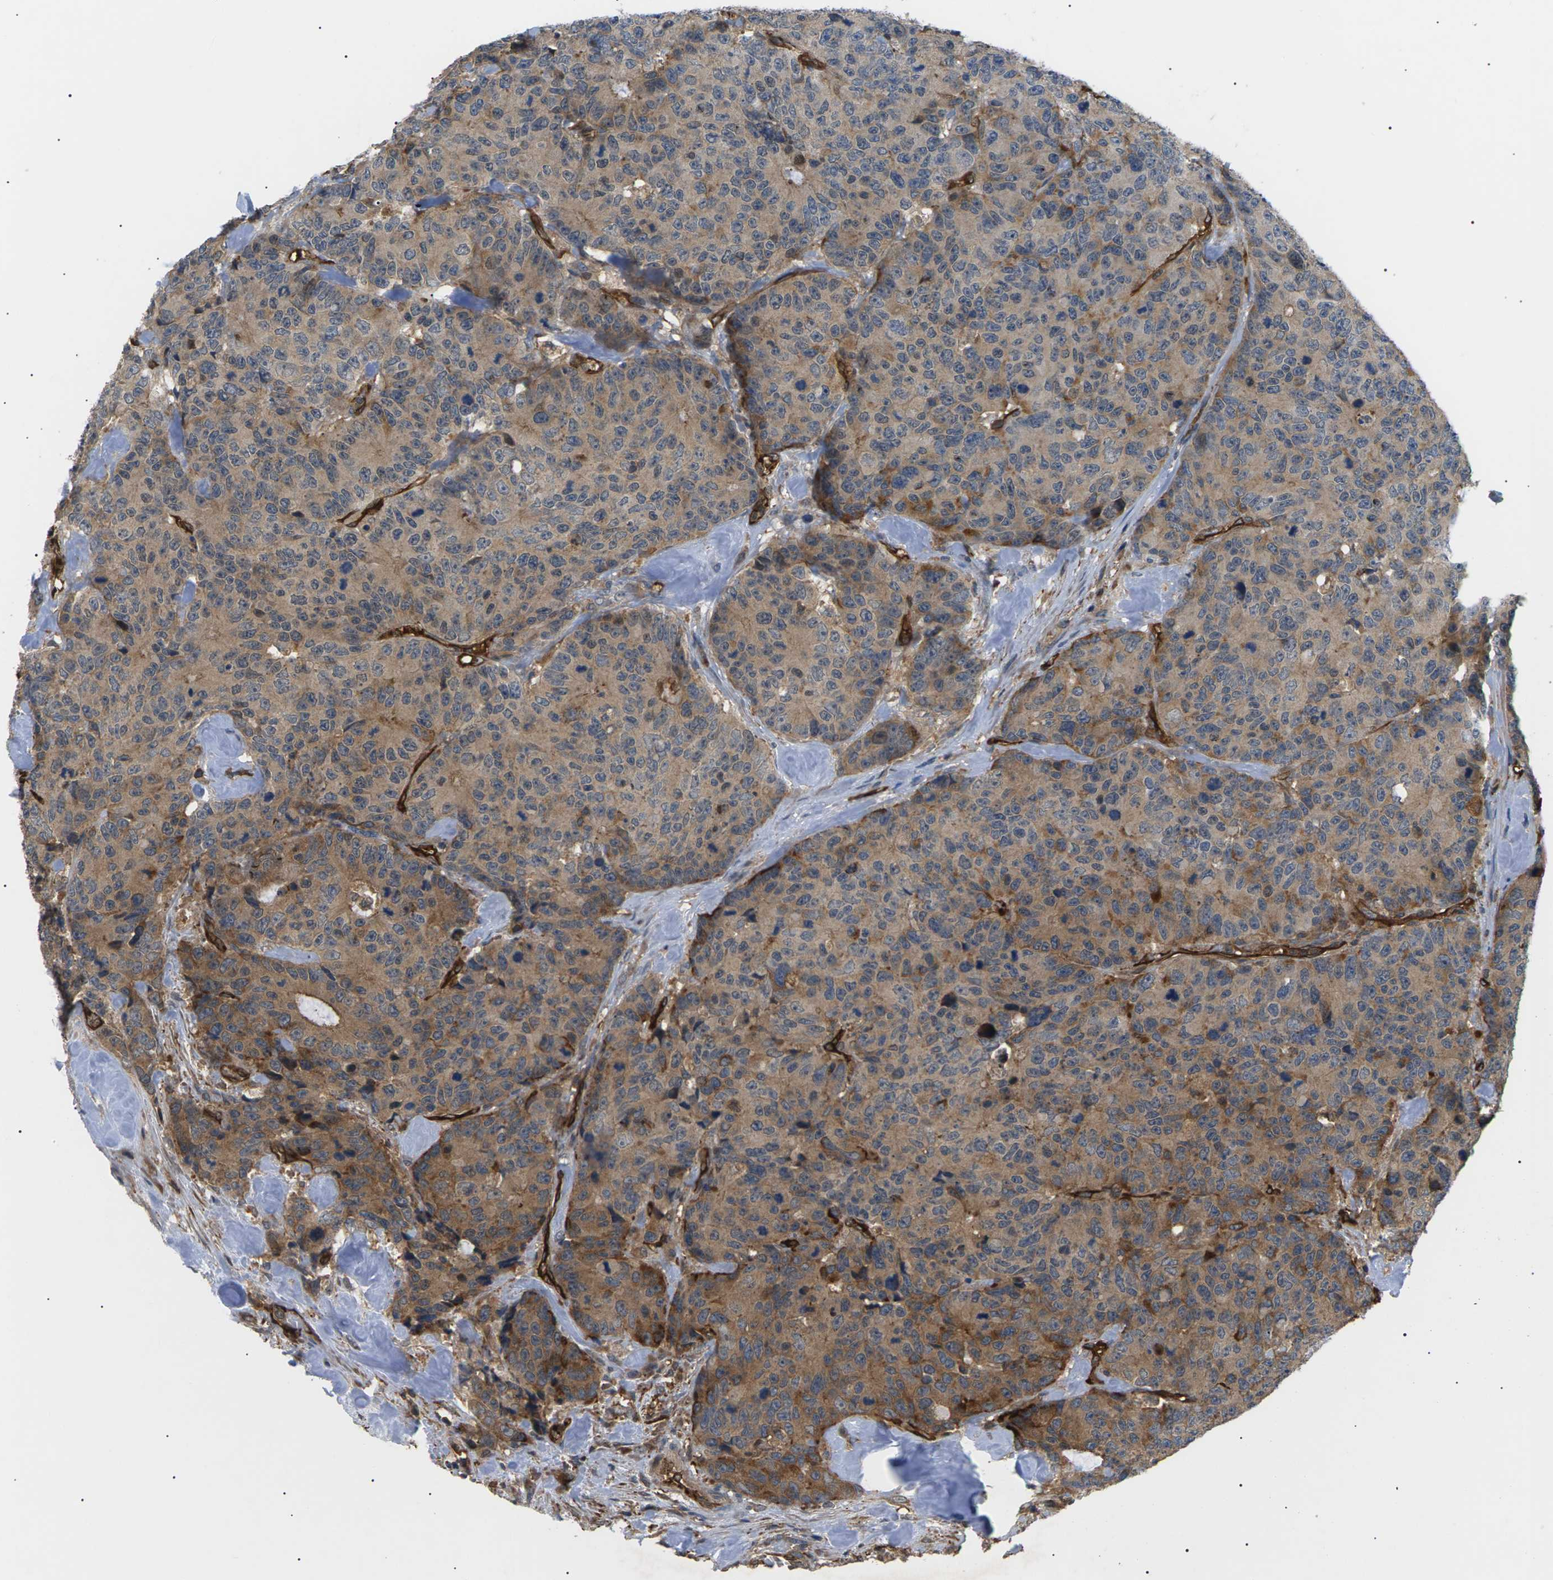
{"staining": {"intensity": "moderate", "quantity": ">75%", "location": "cytoplasmic/membranous"}, "tissue": "colorectal cancer", "cell_type": "Tumor cells", "image_type": "cancer", "snomed": [{"axis": "morphology", "description": "Adenocarcinoma, NOS"}, {"axis": "topography", "description": "Colon"}], "caption": "Colorectal adenocarcinoma stained with a protein marker shows moderate staining in tumor cells.", "gene": "TMTC4", "patient": {"sex": "female", "age": 86}}